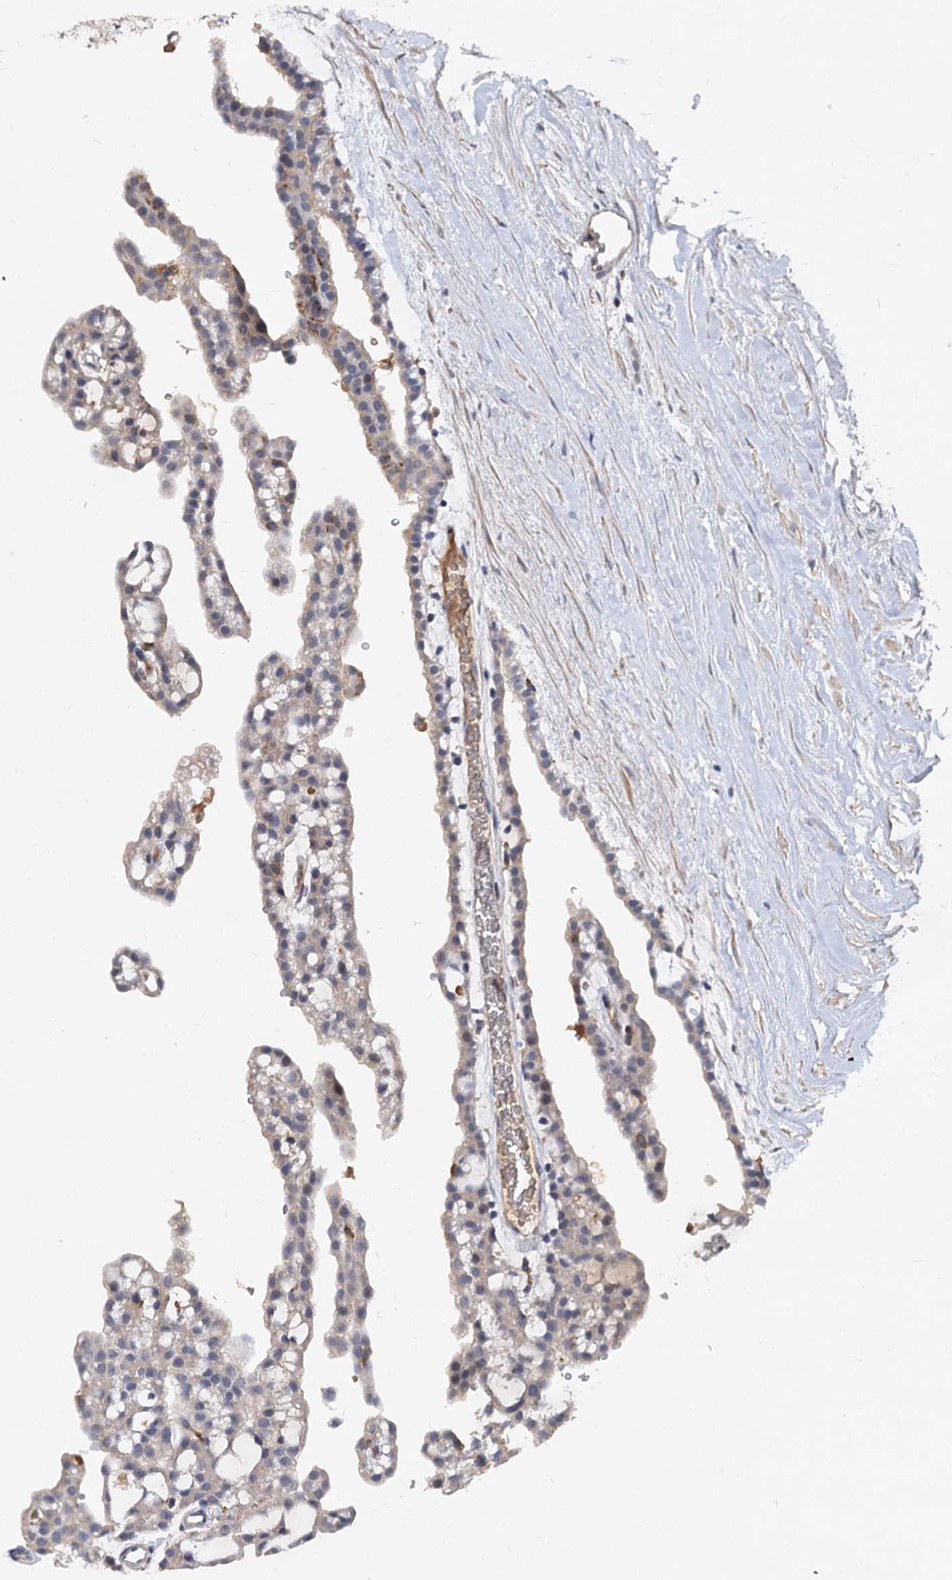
{"staining": {"intensity": "negative", "quantity": "none", "location": "none"}, "tissue": "renal cancer", "cell_type": "Tumor cells", "image_type": "cancer", "snomed": [{"axis": "morphology", "description": "Adenocarcinoma, NOS"}, {"axis": "topography", "description": "Kidney"}], "caption": "Tumor cells are negative for brown protein staining in renal adenocarcinoma.", "gene": "HVCN1", "patient": {"sex": "male", "age": 63}}